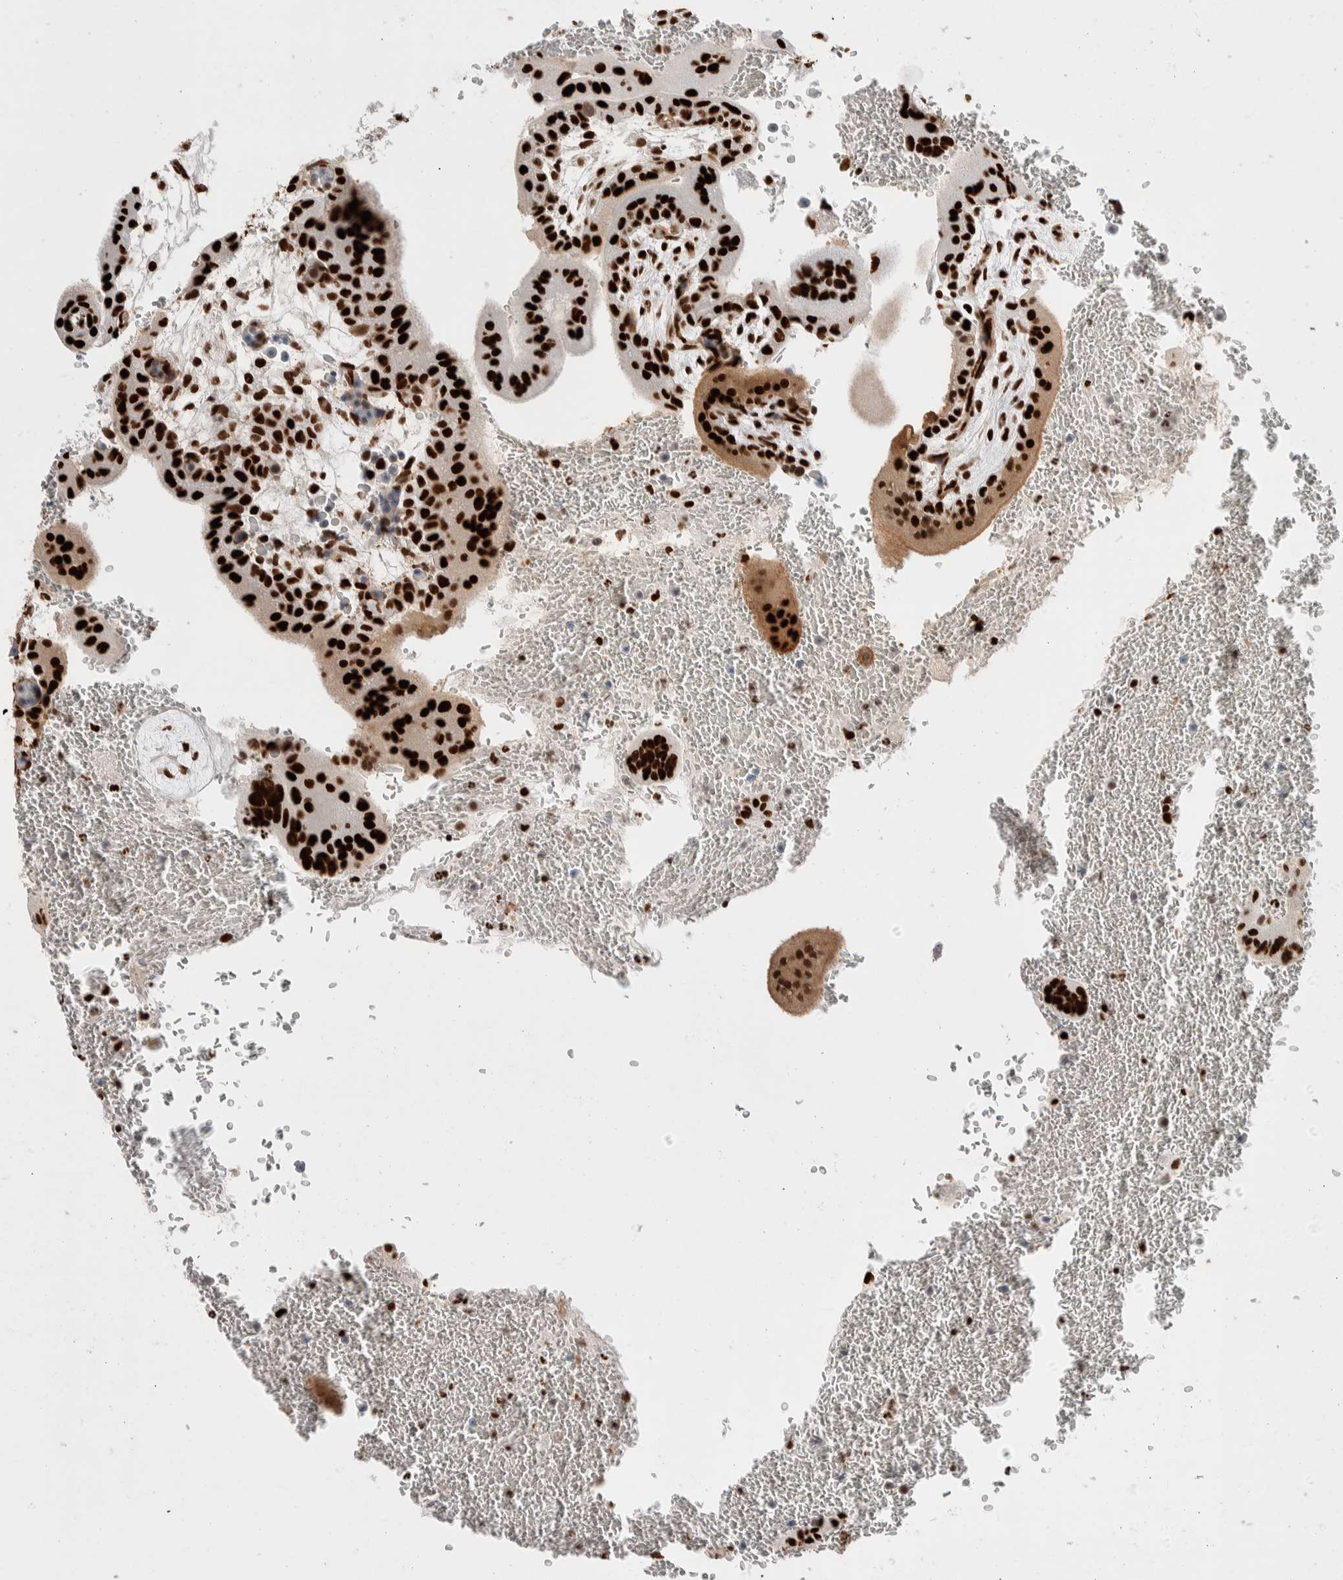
{"staining": {"intensity": "strong", "quantity": ">75%", "location": "nuclear"}, "tissue": "placenta", "cell_type": "Trophoblastic cells", "image_type": "normal", "snomed": [{"axis": "morphology", "description": "Normal tissue, NOS"}, {"axis": "topography", "description": "Placenta"}], "caption": "Protein expression by immunohistochemistry (IHC) shows strong nuclear staining in about >75% of trophoblastic cells in normal placenta. The protein is shown in brown color, while the nuclei are stained blue.", "gene": "C17orf49", "patient": {"sex": "female", "age": 35}}